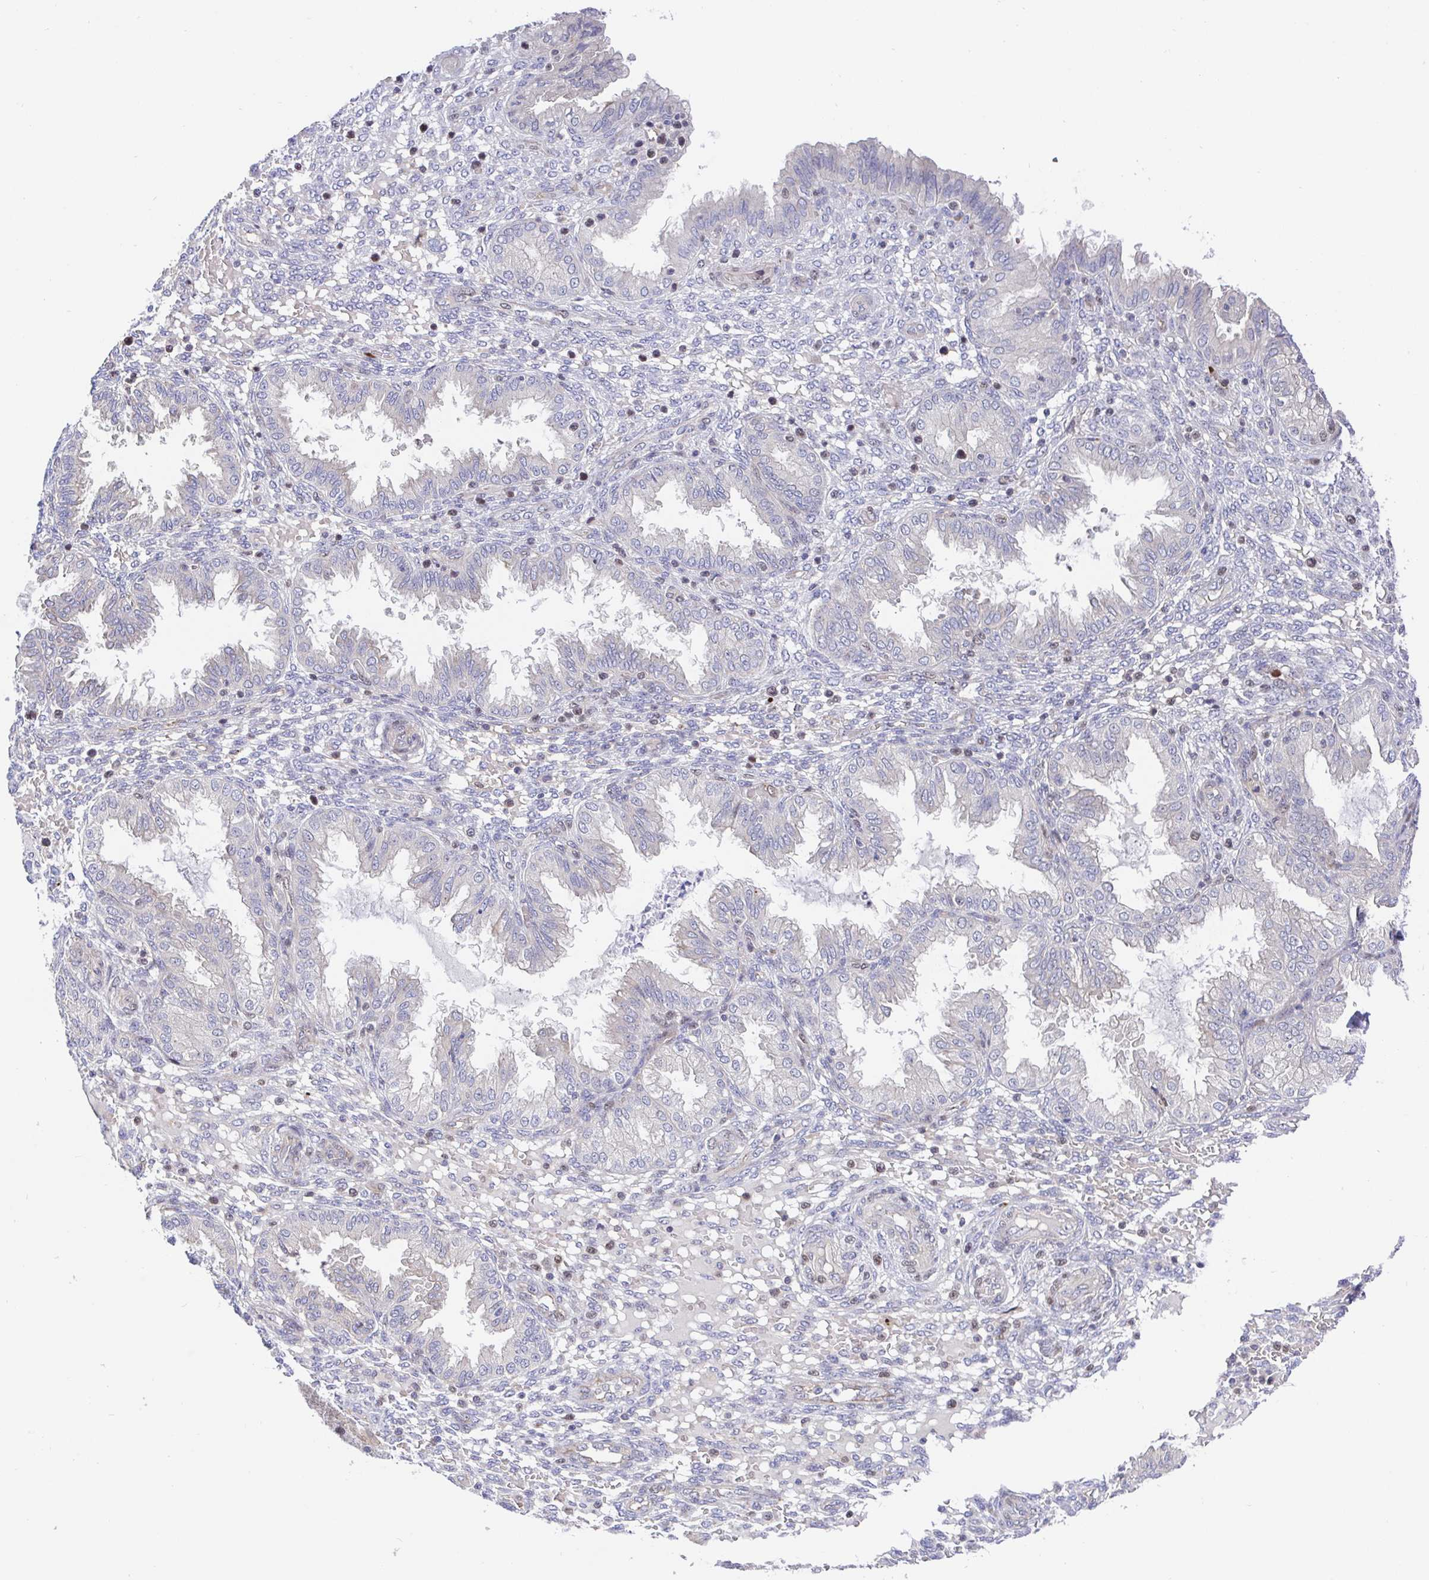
{"staining": {"intensity": "negative", "quantity": "none", "location": "none"}, "tissue": "endometrium", "cell_type": "Cells in endometrial stroma", "image_type": "normal", "snomed": [{"axis": "morphology", "description": "Normal tissue, NOS"}, {"axis": "topography", "description": "Endometrium"}], "caption": "Unremarkable endometrium was stained to show a protein in brown. There is no significant expression in cells in endometrial stroma. (DAB (3,3'-diaminobenzidine) IHC visualized using brightfield microscopy, high magnification).", "gene": "TIMELESS", "patient": {"sex": "female", "age": 33}}